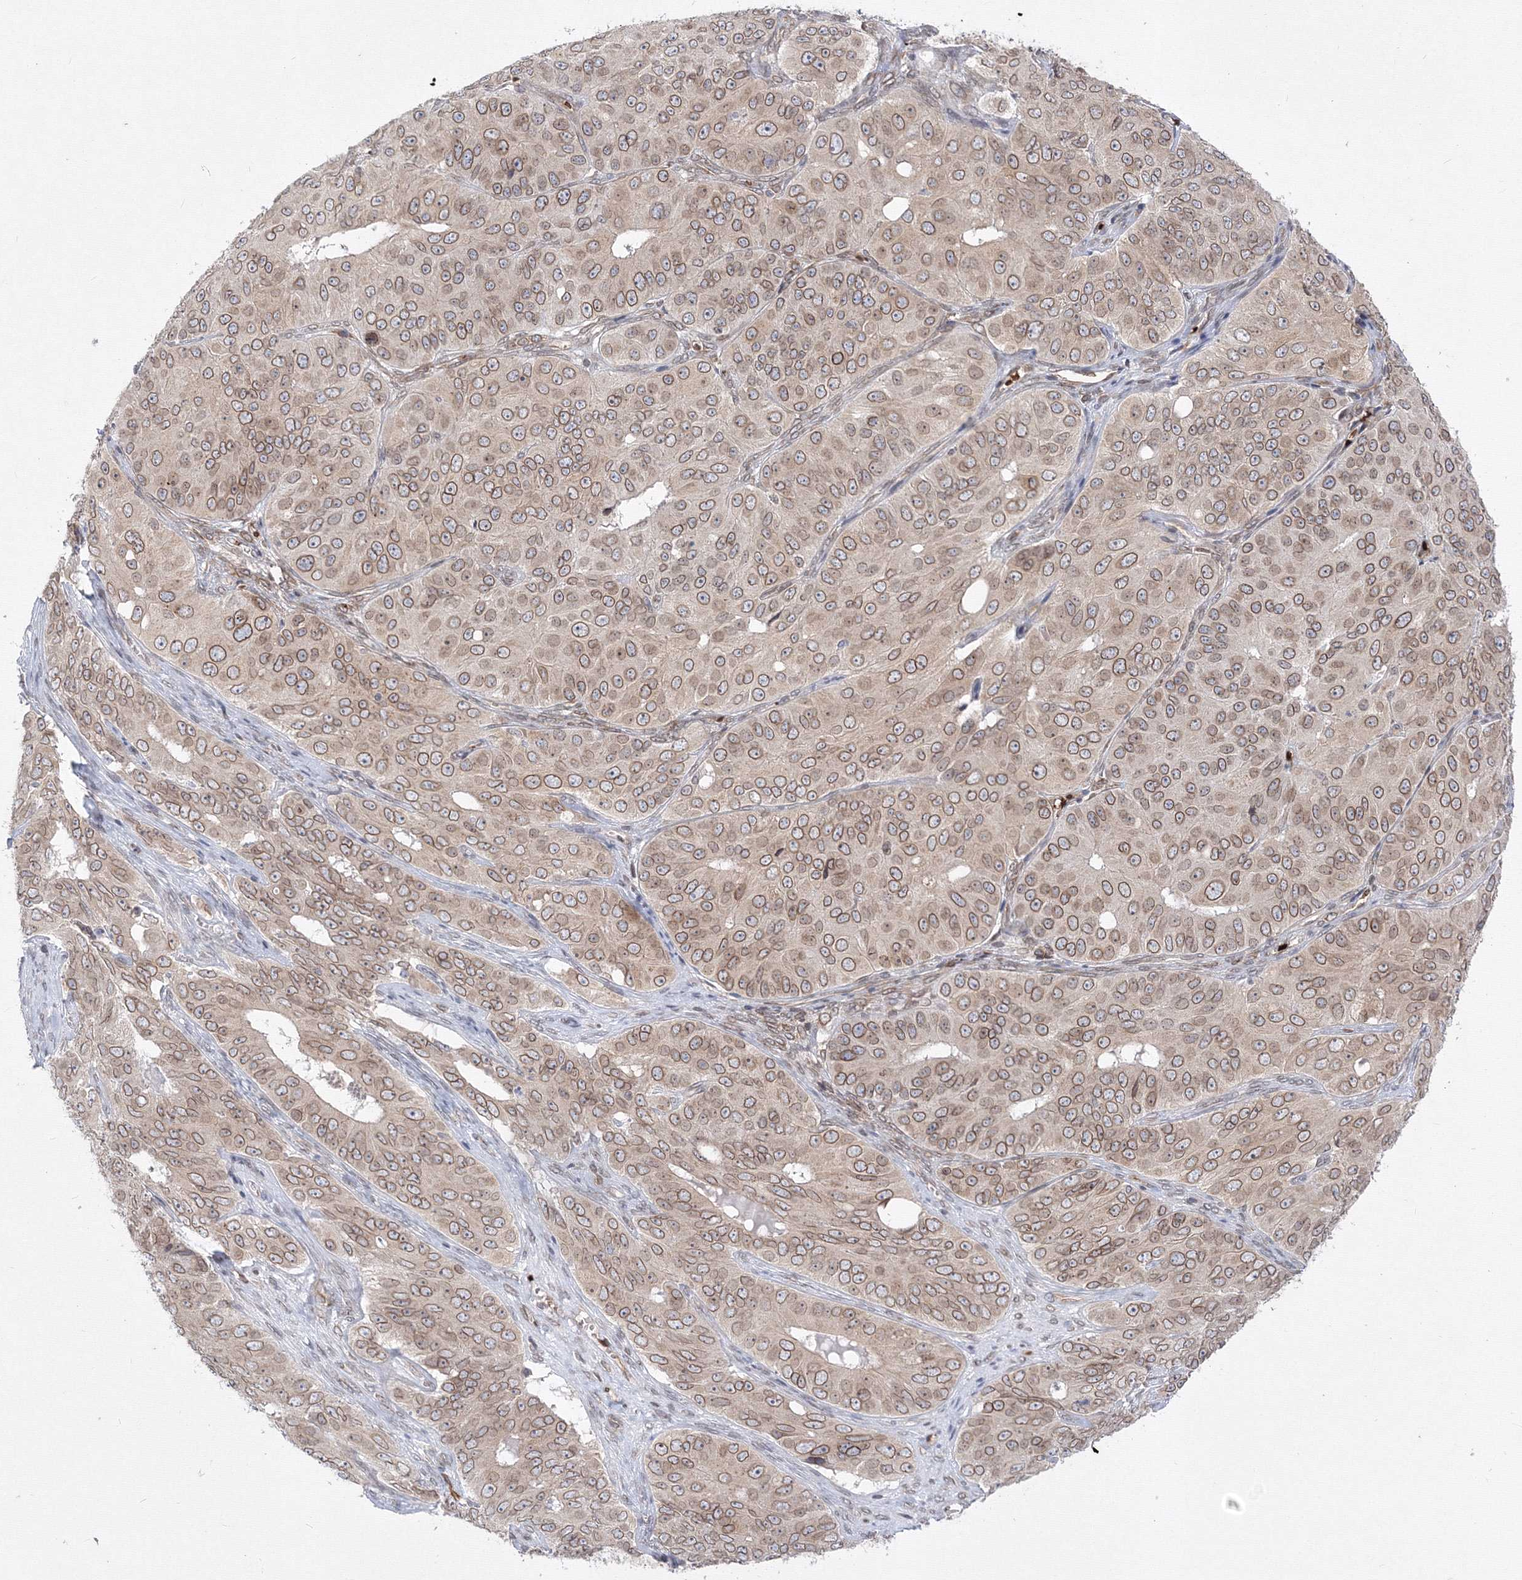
{"staining": {"intensity": "moderate", "quantity": ">75%", "location": "cytoplasmic/membranous,nuclear"}, "tissue": "ovarian cancer", "cell_type": "Tumor cells", "image_type": "cancer", "snomed": [{"axis": "morphology", "description": "Carcinoma, endometroid"}, {"axis": "topography", "description": "Ovary"}], "caption": "Ovarian cancer stained for a protein reveals moderate cytoplasmic/membranous and nuclear positivity in tumor cells. (Stains: DAB in brown, nuclei in blue, Microscopy: brightfield microscopy at high magnification).", "gene": "DNAJB2", "patient": {"sex": "female", "age": 51}}